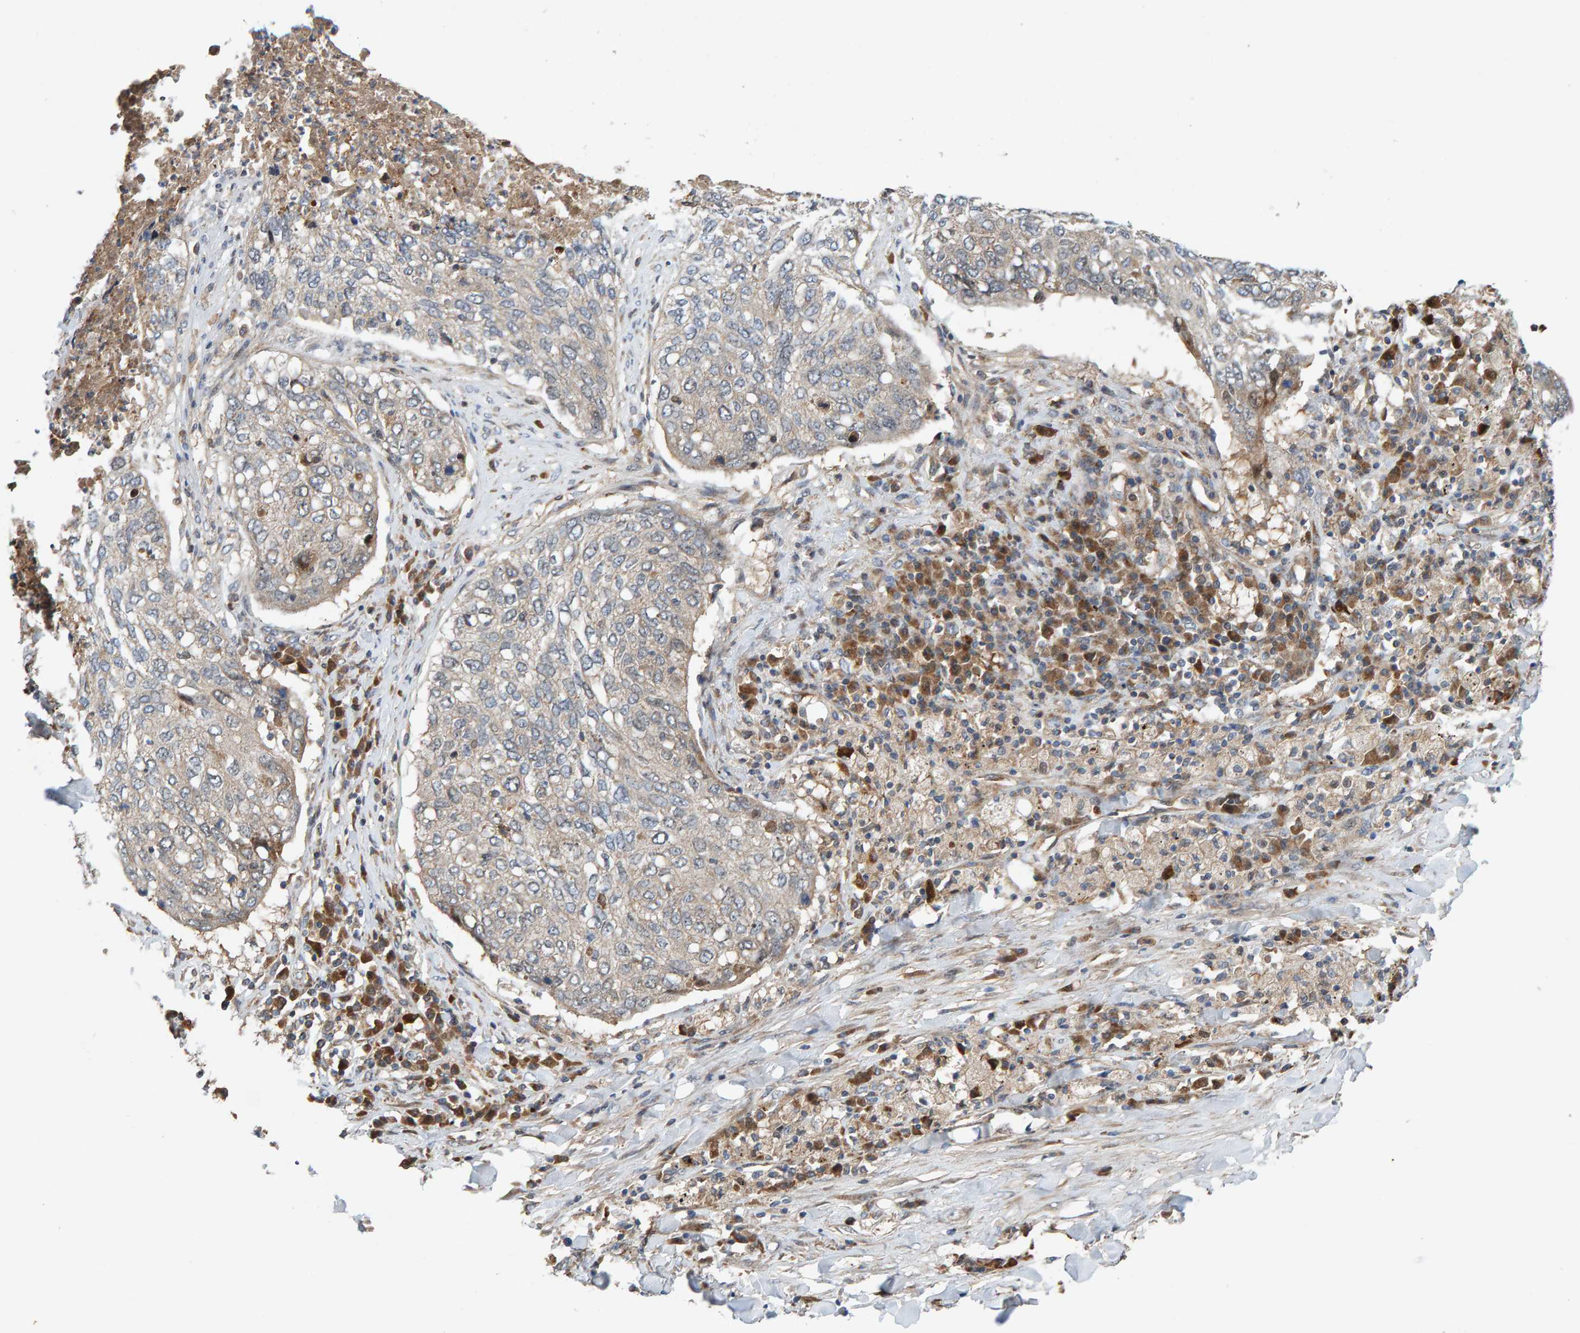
{"staining": {"intensity": "weak", "quantity": "<25%", "location": "cytoplasmic/membranous"}, "tissue": "lung cancer", "cell_type": "Tumor cells", "image_type": "cancer", "snomed": [{"axis": "morphology", "description": "Squamous cell carcinoma, NOS"}, {"axis": "topography", "description": "Lung"}], "caption": "The micrograph displays no staining of tumor cells in lung cancer.", "gene": "KIAA0753", "patient": {"sex": "female", "age": 63}}